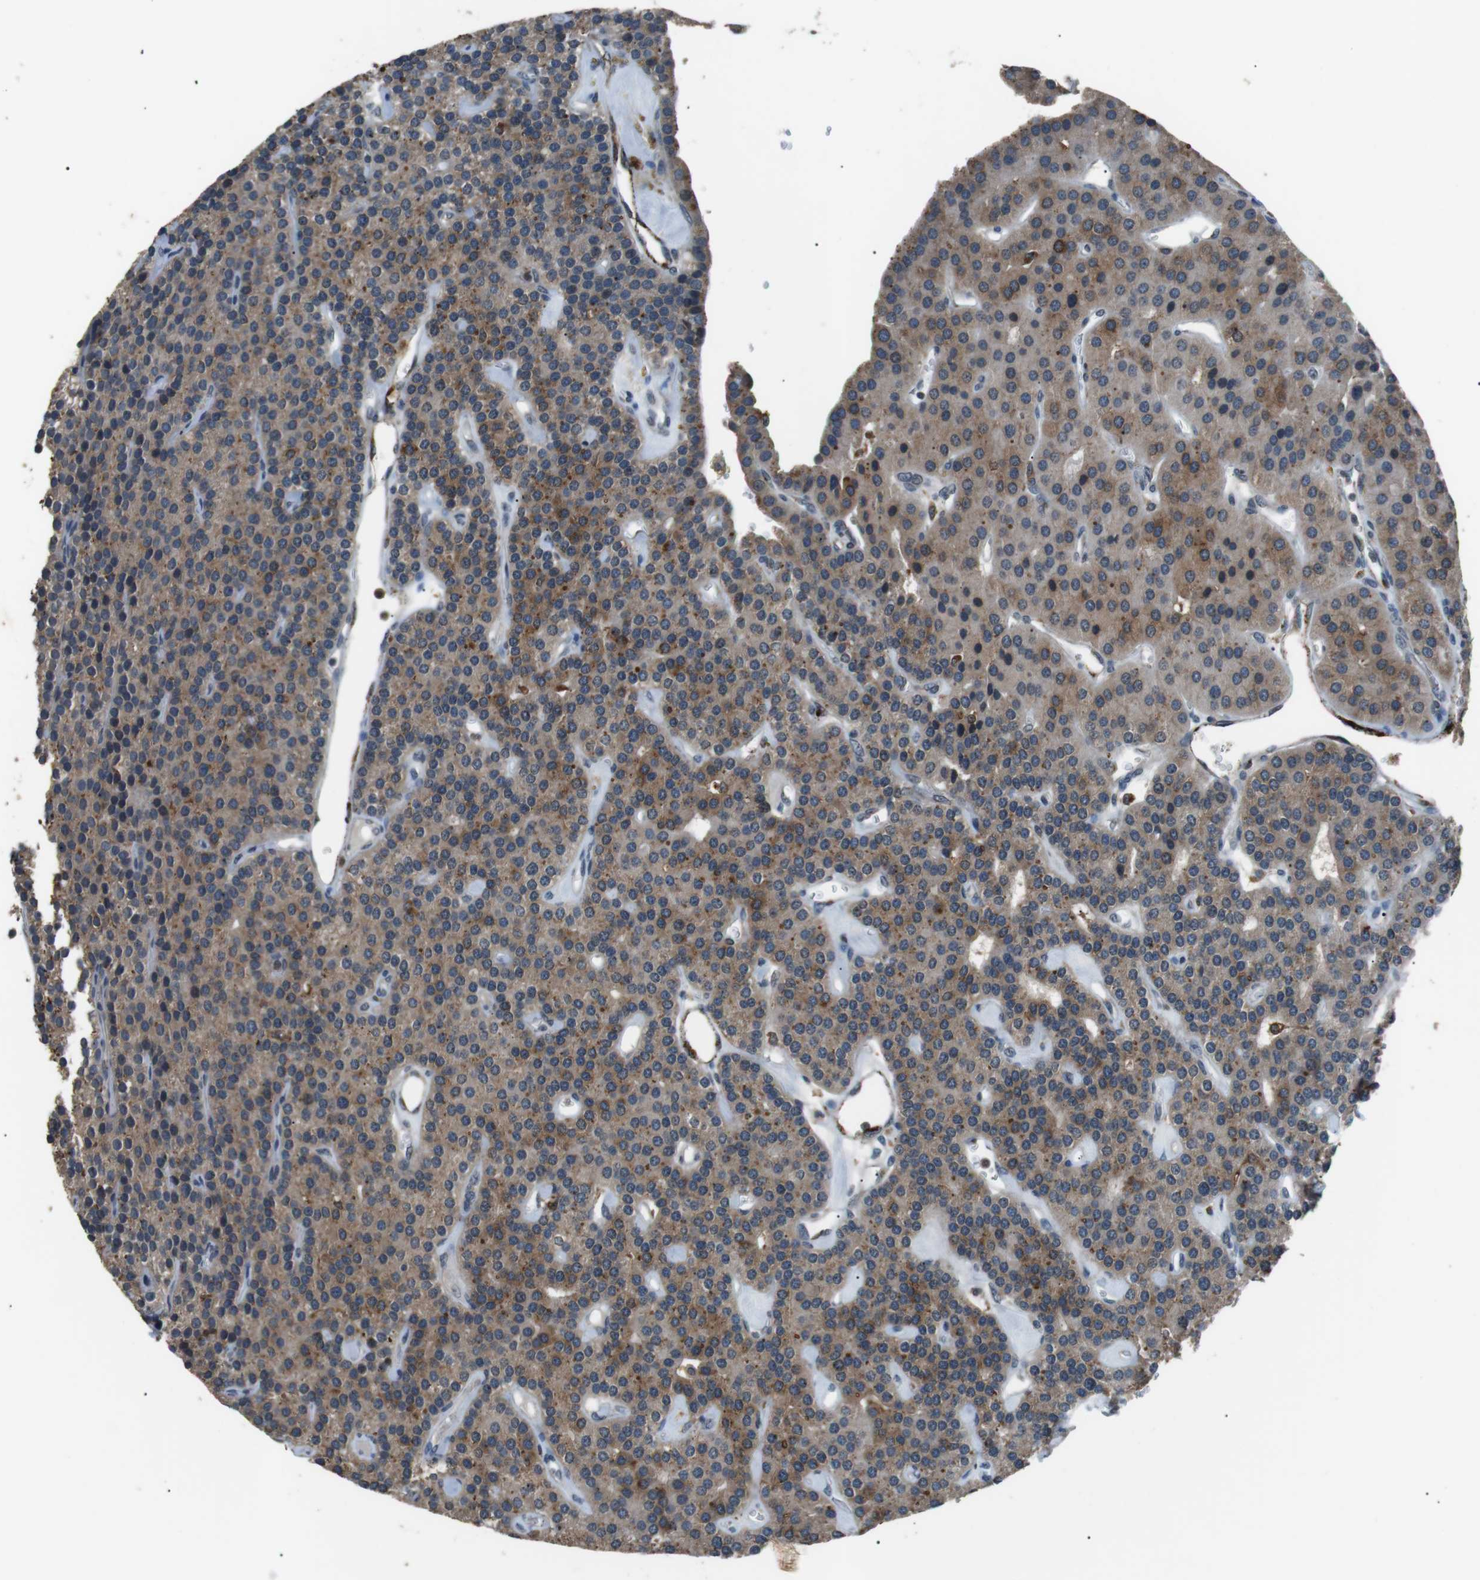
{"staining": {"intensity": "moderate", "quantity": ">75%", "location": "cytoplasmic/membranous"}, "tissue": "parathyroid gland", "cell_type": "Glandular cells", "image_type": "normal", "snomed": [{"axis": "morphology", "description": "Normal tissue, NOS"}, {"axis": "morphology", "description": "Adenoma, NOS"}, {"axis": "topography", "description": "Parathyroid gland"}], "caption": "DAB (3,3'-diaminobenzidine) immunohistochemical staining of benign human parathyroid gland reveals moderate cytoplasmic/membranous protein staining in about >75% of glandular cells.", "gene": "NEK7", "patient": {"sex": "female", "age": 86}}